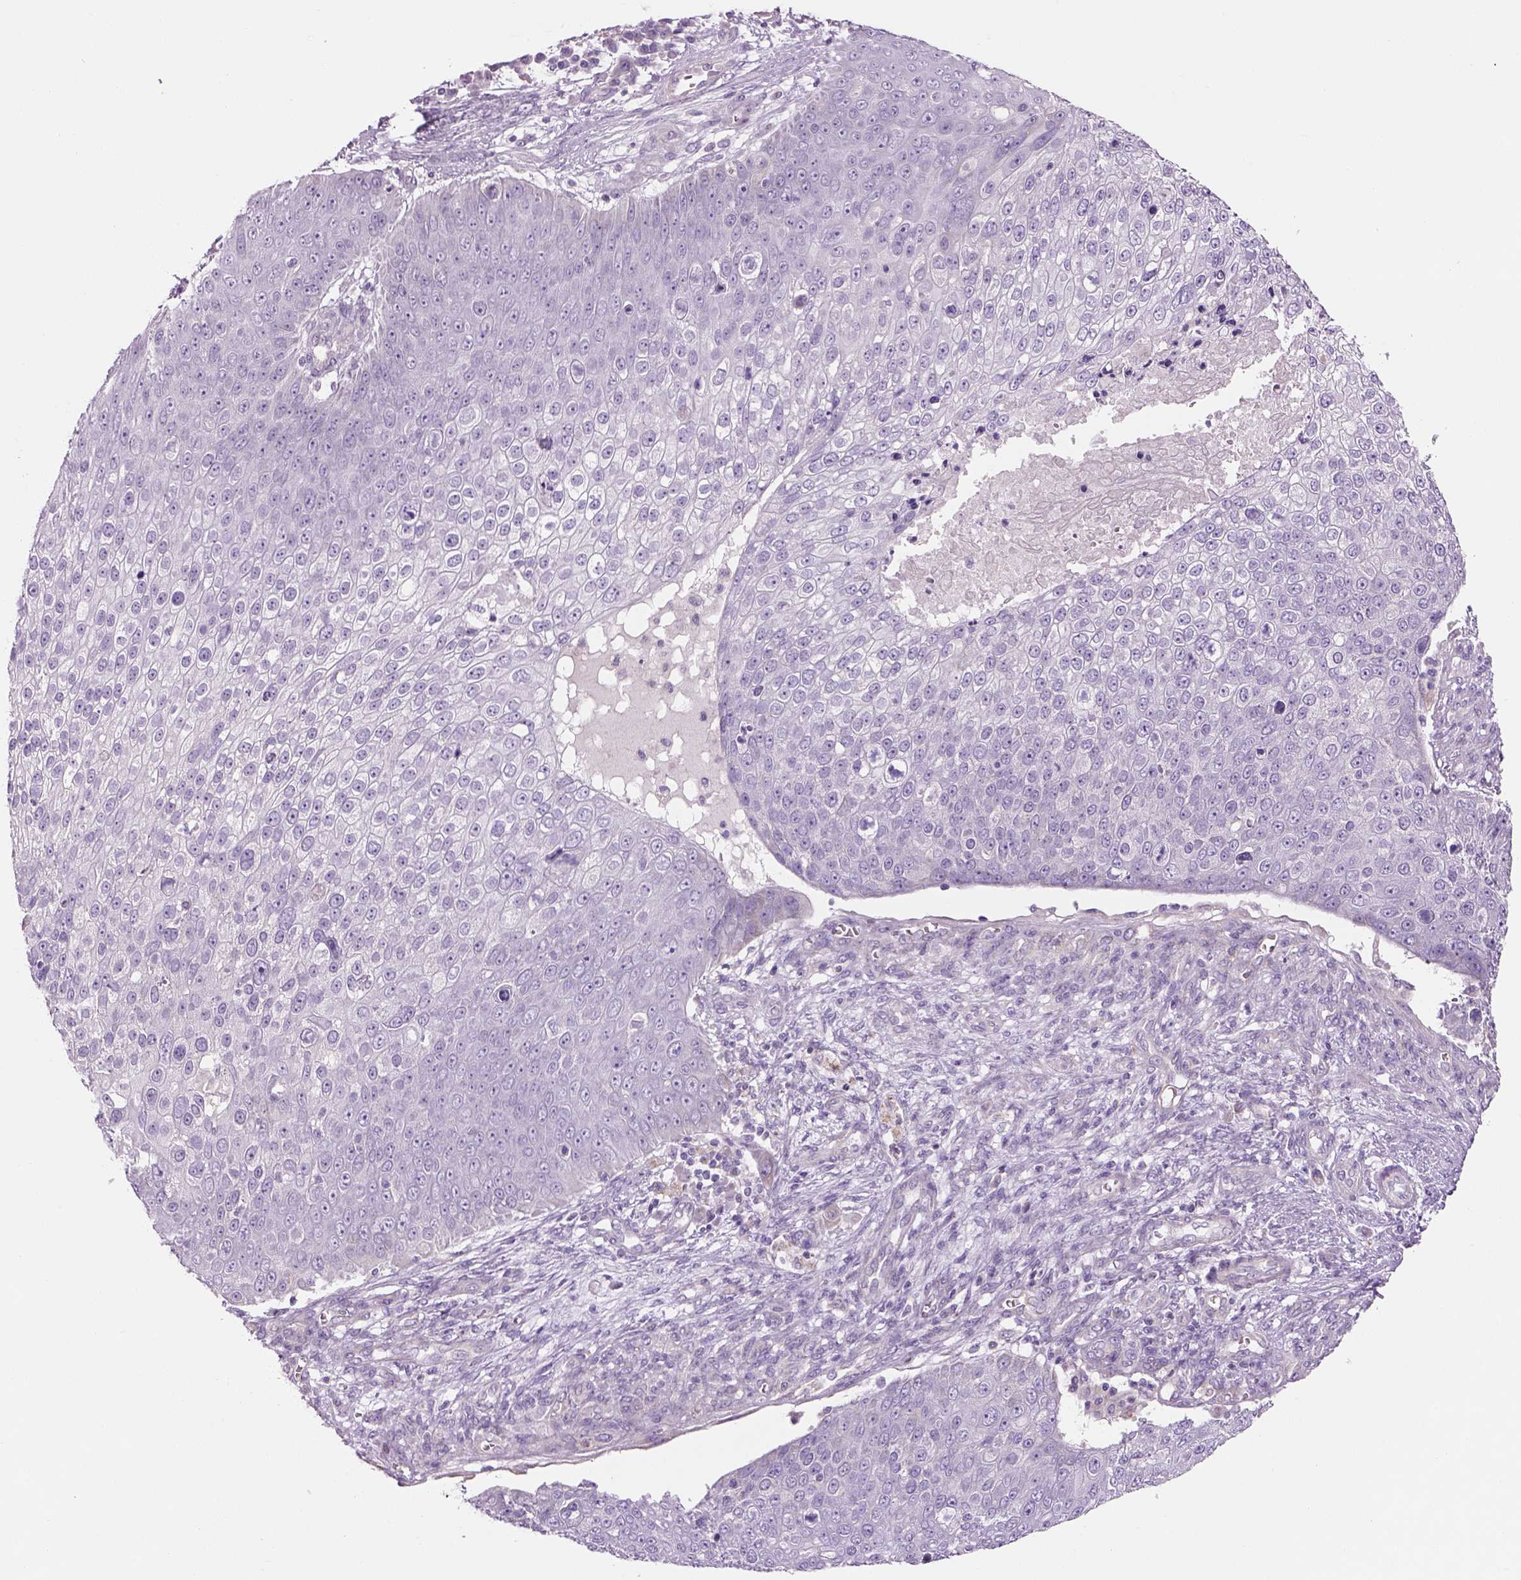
{"staining": {"intensity": "negative", "quantity": "none", "location": "none"}, "tissue": "skin cancer", "cell_type": "Tumor cells", "image_type": "cancer", "snomed": [{"axis": "morphology", "description": "Squamous cell carcinoma, NOS"}, {"axis": "topography", "description": "Skin"}], "caption": "Micrograph shows no significant protein expression in tumor cells of skin cancer (squamous cell carcinoma). Brightfield microscopy of immunohistochemistry (IHC) stained with DAB (brown) and hematoxylin (blue), captured at high magnification.", "gene": "IFT52", "patient": {"sex": "male", "age": 71}}